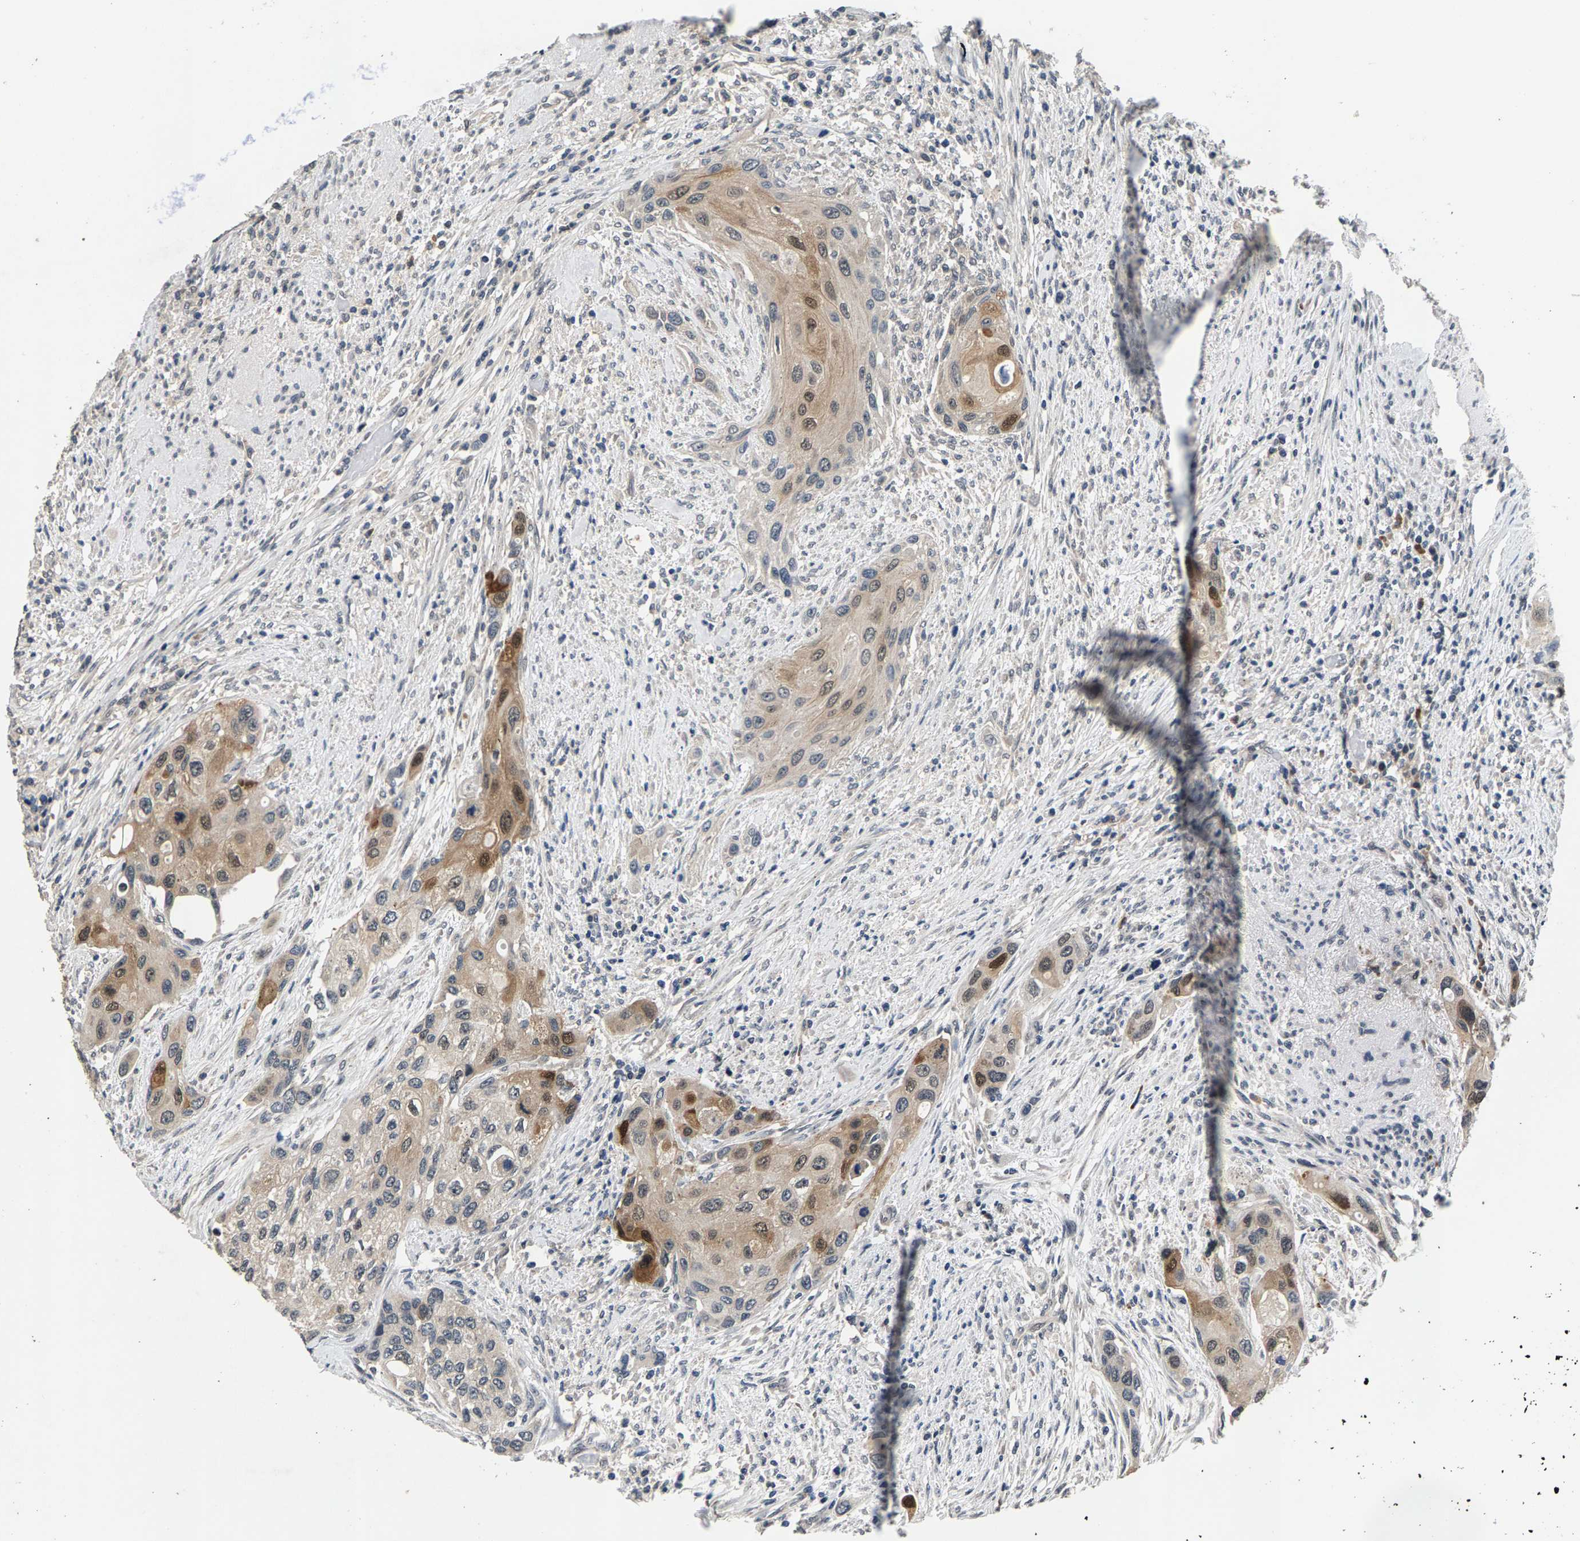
{"staining": {"intensity": "moderate", "quantity": "25%-75%", "location": "cytoplasmic/membranous,nuclear"}, "tissue": "urothelial cancer", "cell_type": "Tumor cells", "image_type": "cancer", "snomed": [{"axis": "morphology", "description": "Urothelial carcinoma, High grade"}, {"axis": "topography", "description": "Urinary bladder"}], "caption": "Moderate cytoplasmic/membranous and nuclear staining for a protein is seen in about 25%-75% of tumor cells of urothelial carcinoma (high-grade) using immunohistochemistry.", "gene": "RBM33", "patient": {"sex": "female", "age": 56}}